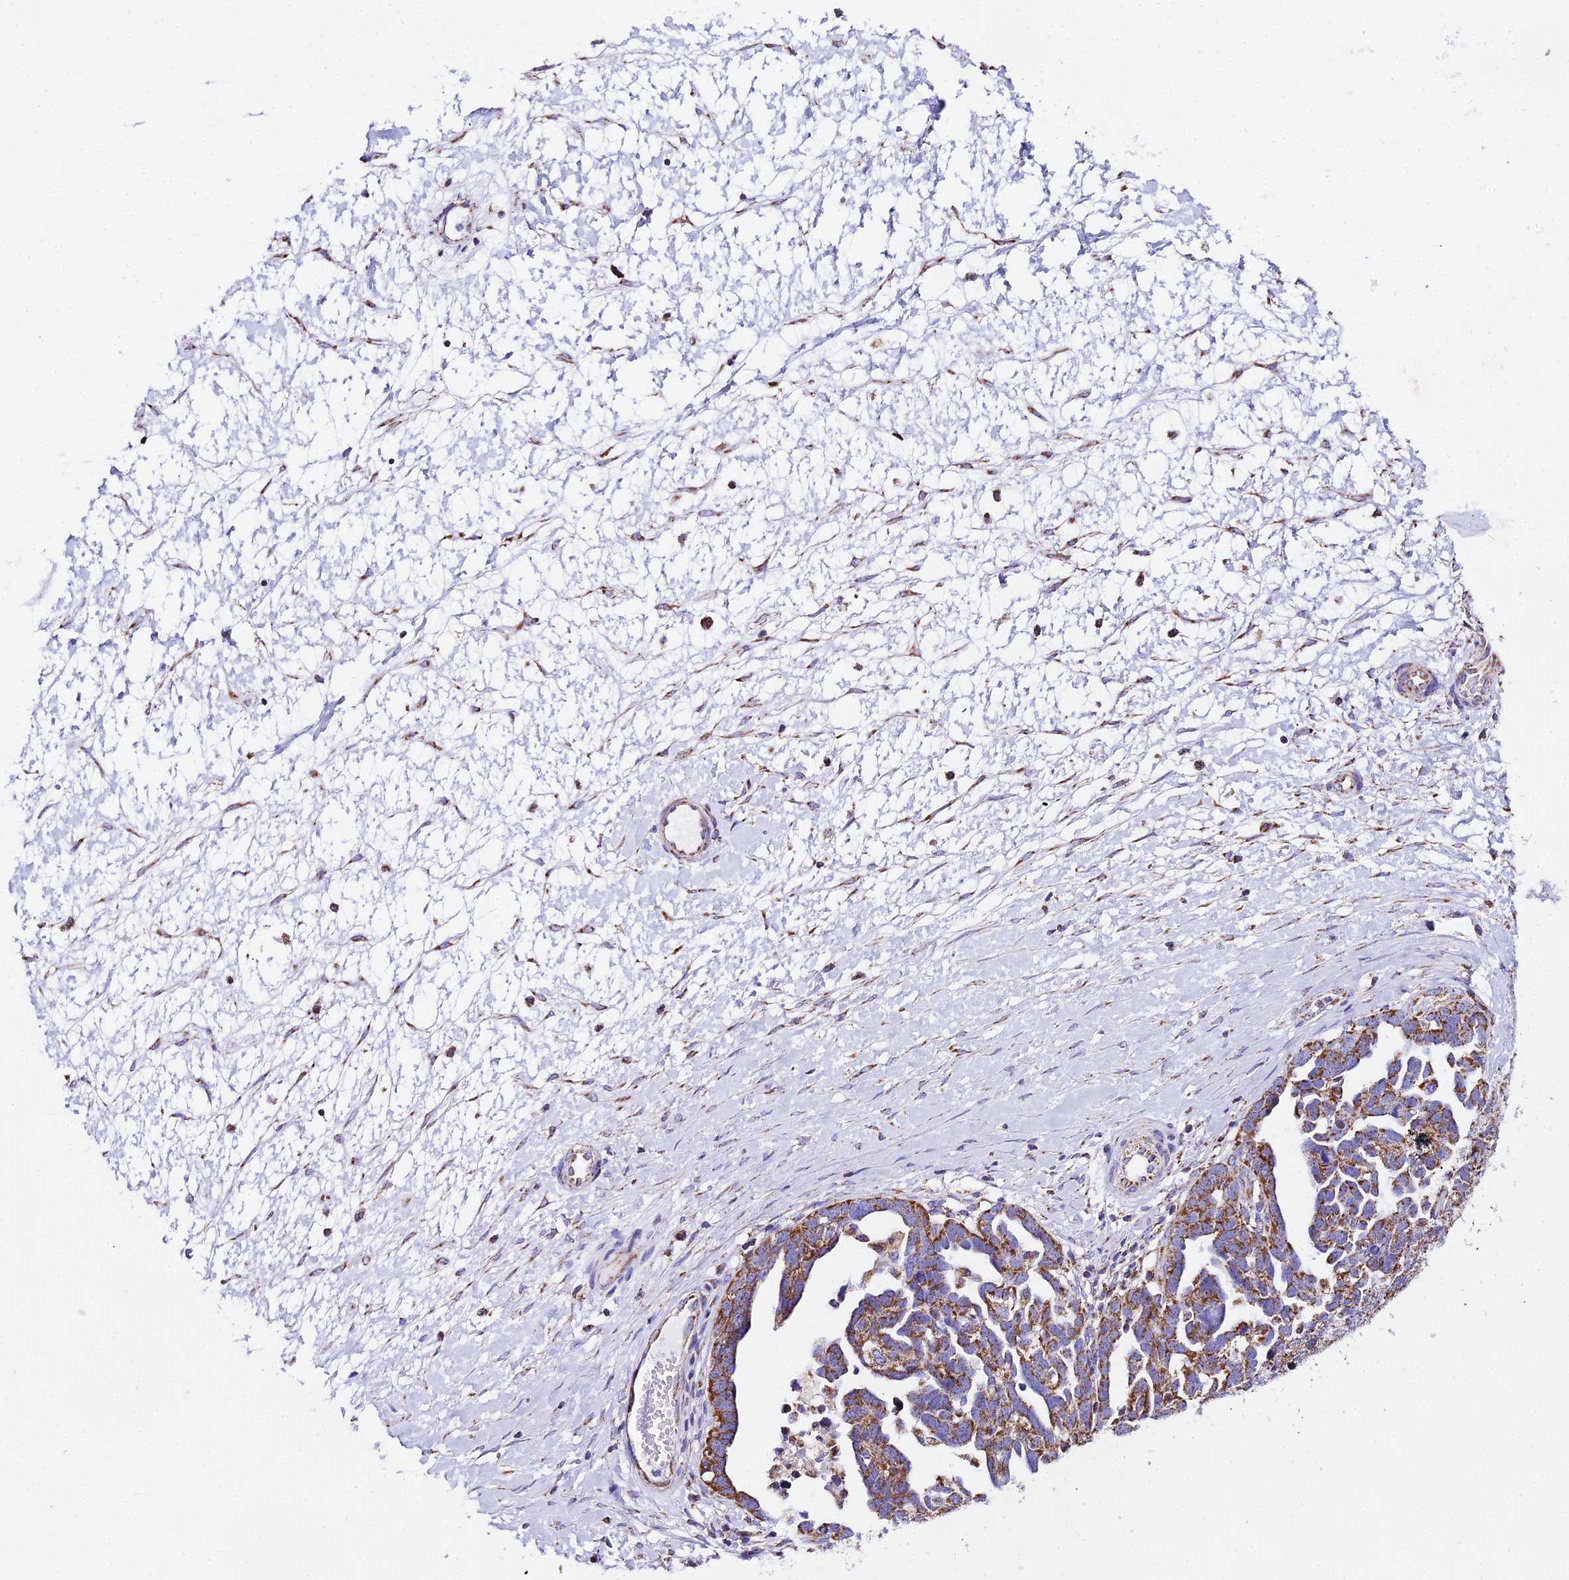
{"staining": {"intensity": "moderate", "quantity": ">75%", "location": "cytoplasmic/membranous"}, "tissue": "ovarian cancer", "cell_type": "Tumor cells", "image_type": "cancer", "snomed": [{"axis": "morphology", "description": "Cystadenocarcinoma, serous, NOS"}, {"axis": "topography", "description": "Ovary"}], "caption": "Immunohistochemistry micrograph of neoplastic tissue: serous cystadenocarcinoma (ovarian) stained using IHC shows medium levels of moderate protein expression localized specifically in the cytoplasmic/membranous of tumor cells, appearing as a cytoplasmic/membranous brown color.", "gene": "ATP5PD", "patient": {"sex": "female", "age": 54}}